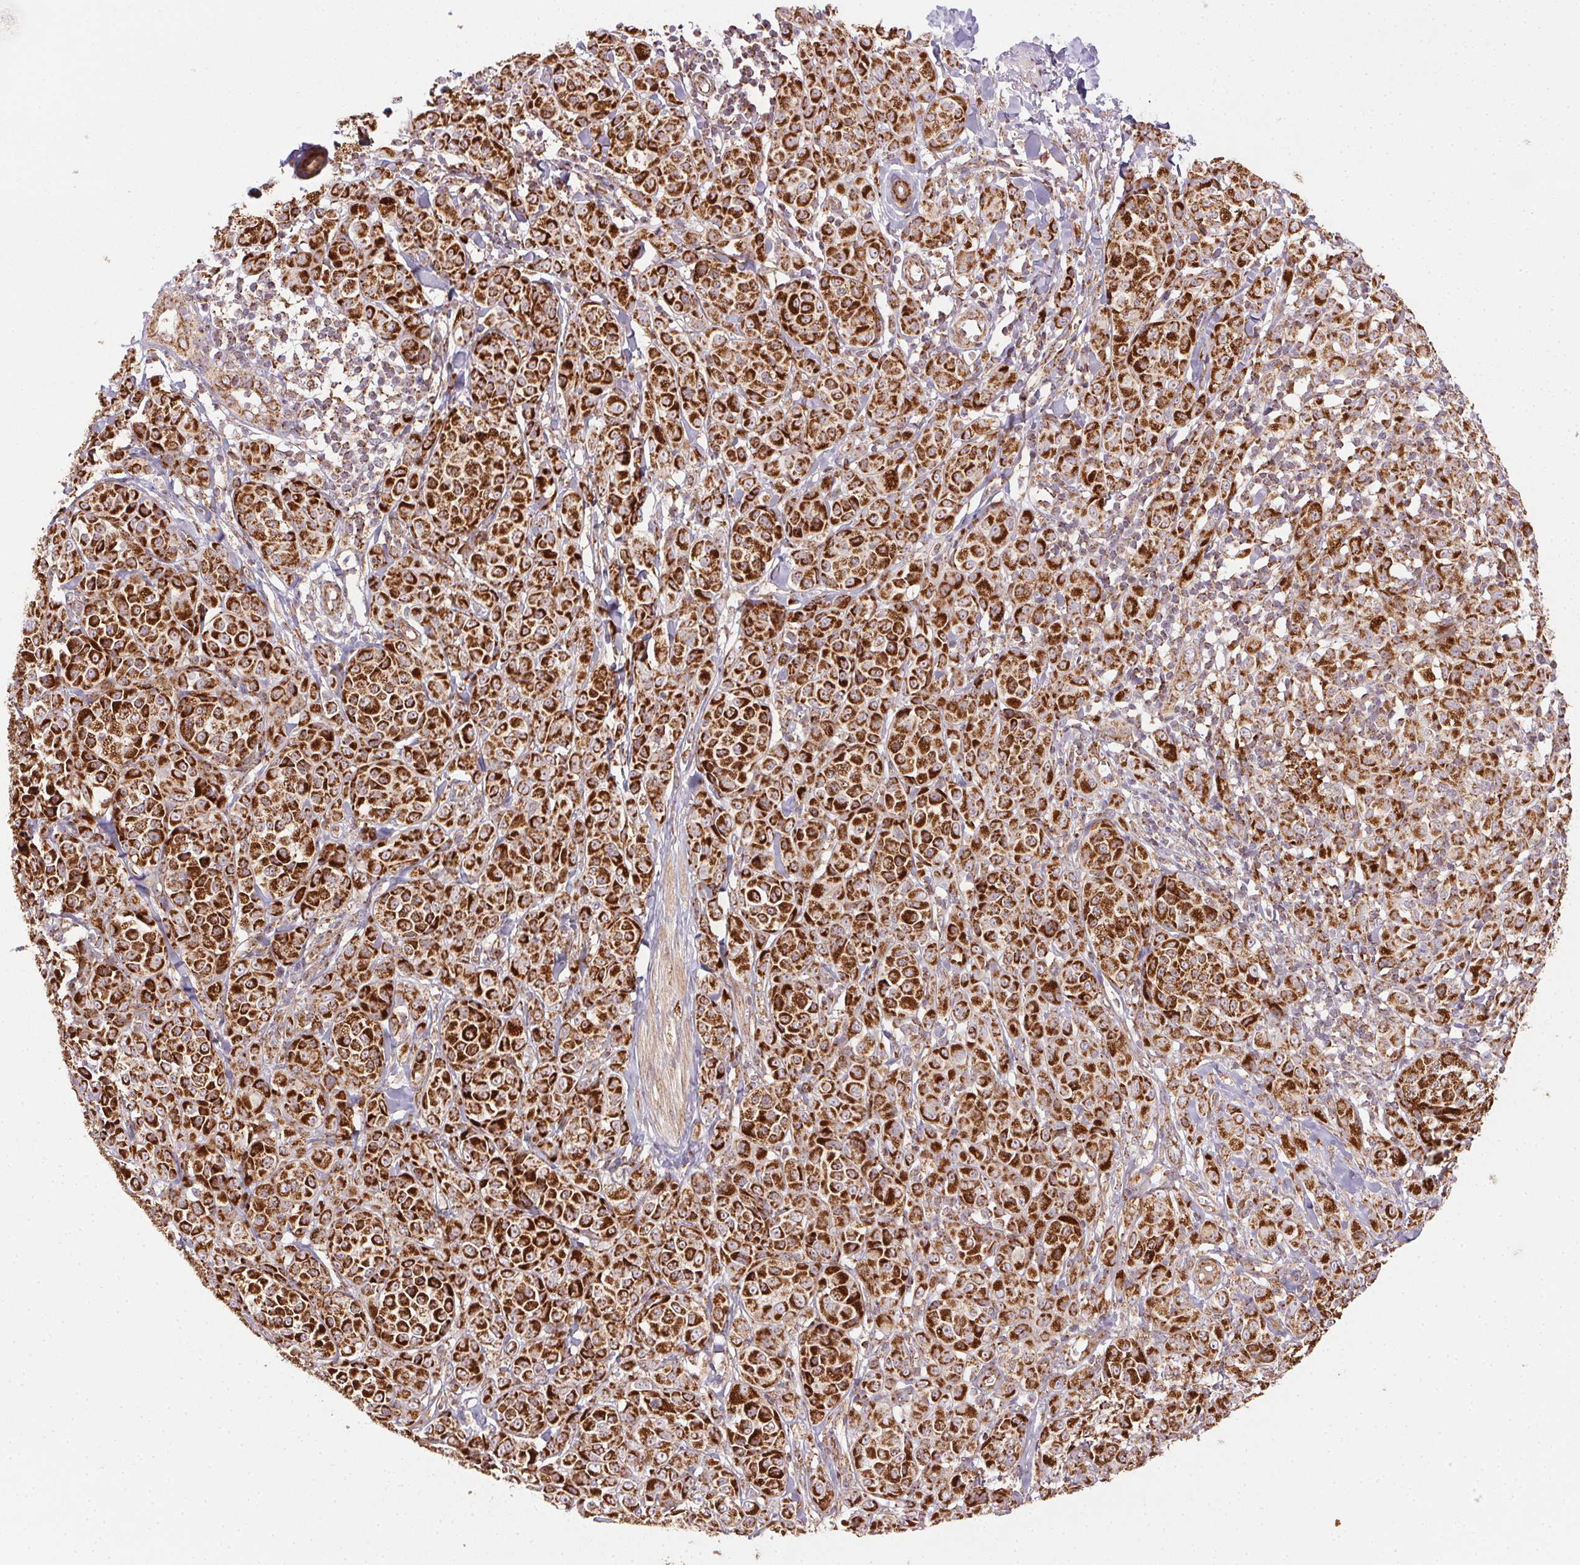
{"staining": {"intensity": "strong", "quantity": ">75%", "location": "cytoplasmic/membranous"}, "tissue": "melanoma", "cell_type": "Tumor cells", "image_type": "cancer", "snomed": [{"axis": "morphology", "description": "Malignant melanoma, NOS"}, {"axis": "topography", "description": "Skin"}], "caption": "Brown immunohistochemical staining in malignant melanoma demonstrates strong cytoplasmic/membranous positivity in about >75% of tumor cells. (IHC, brightfield microscopy, high magnification).", "gene": "CLPB", "patient": {"sex": "male", "age": 89}}